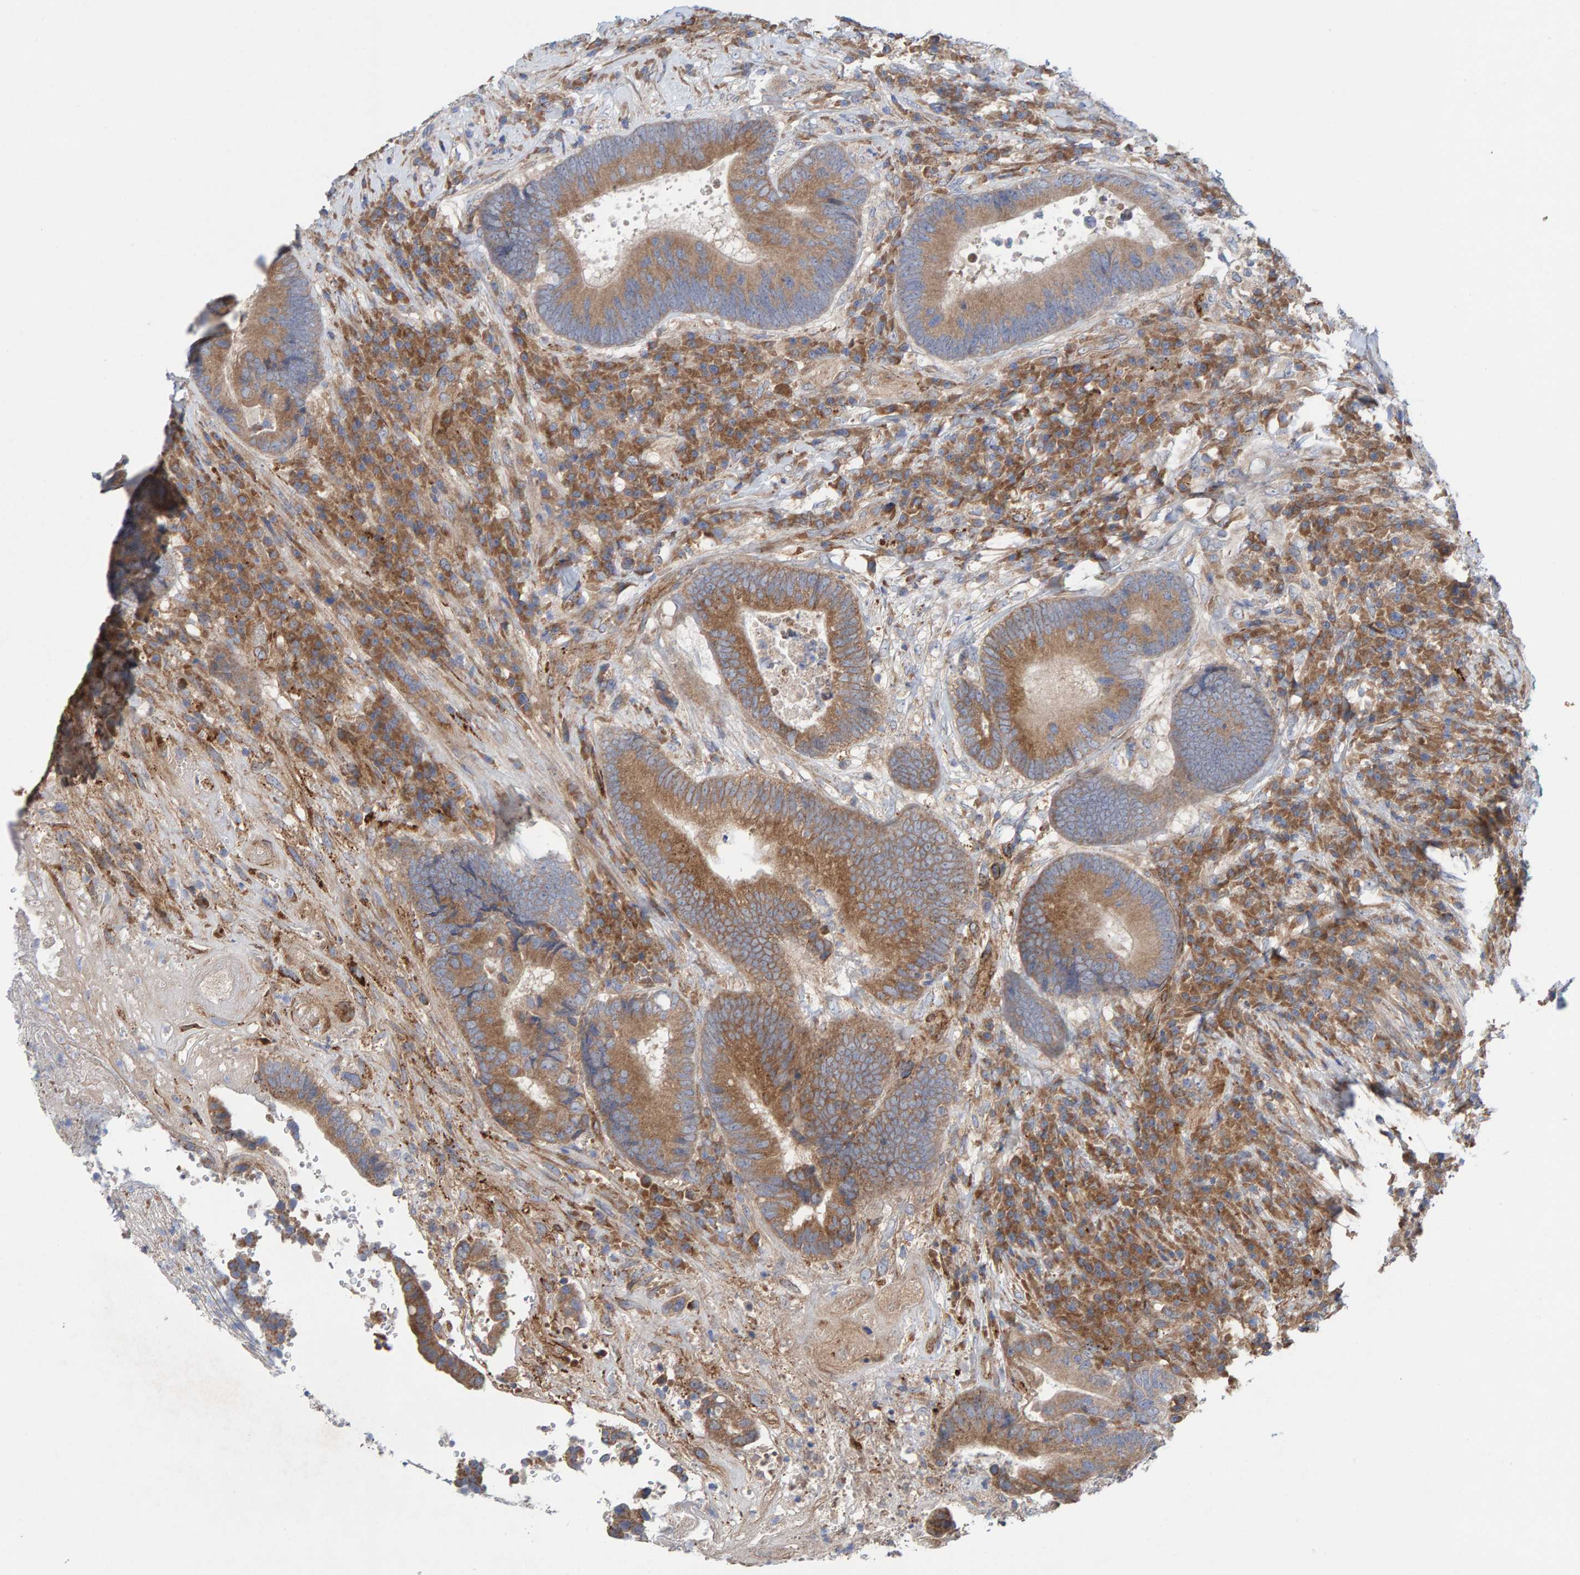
{"staining": {"intensity": "moderate", "quantity": ">75%", "location": "cytoplasmic/membranous"}, "tissue": "colorectal cancer", "cell_type": "Tumor cells", "image_type": "cancer", "snomed": [{"axis": "morphology", "description": "Adenocarcinoma, NOS"}, {"axis": "topography", "description": "Rectum"}], "caption": "Moderate cytoplasmic/membranous protein expression is present in approximately >75% of tumor cells in colorectal cancer (adenocarcinoma). (DAB (3,3'-diaminobenzidine) IHC, brown staining for protein, blue staining for nuclei).", "gene": "CDK5RAP3", "patient": {"sex": "female", "age": 89}}